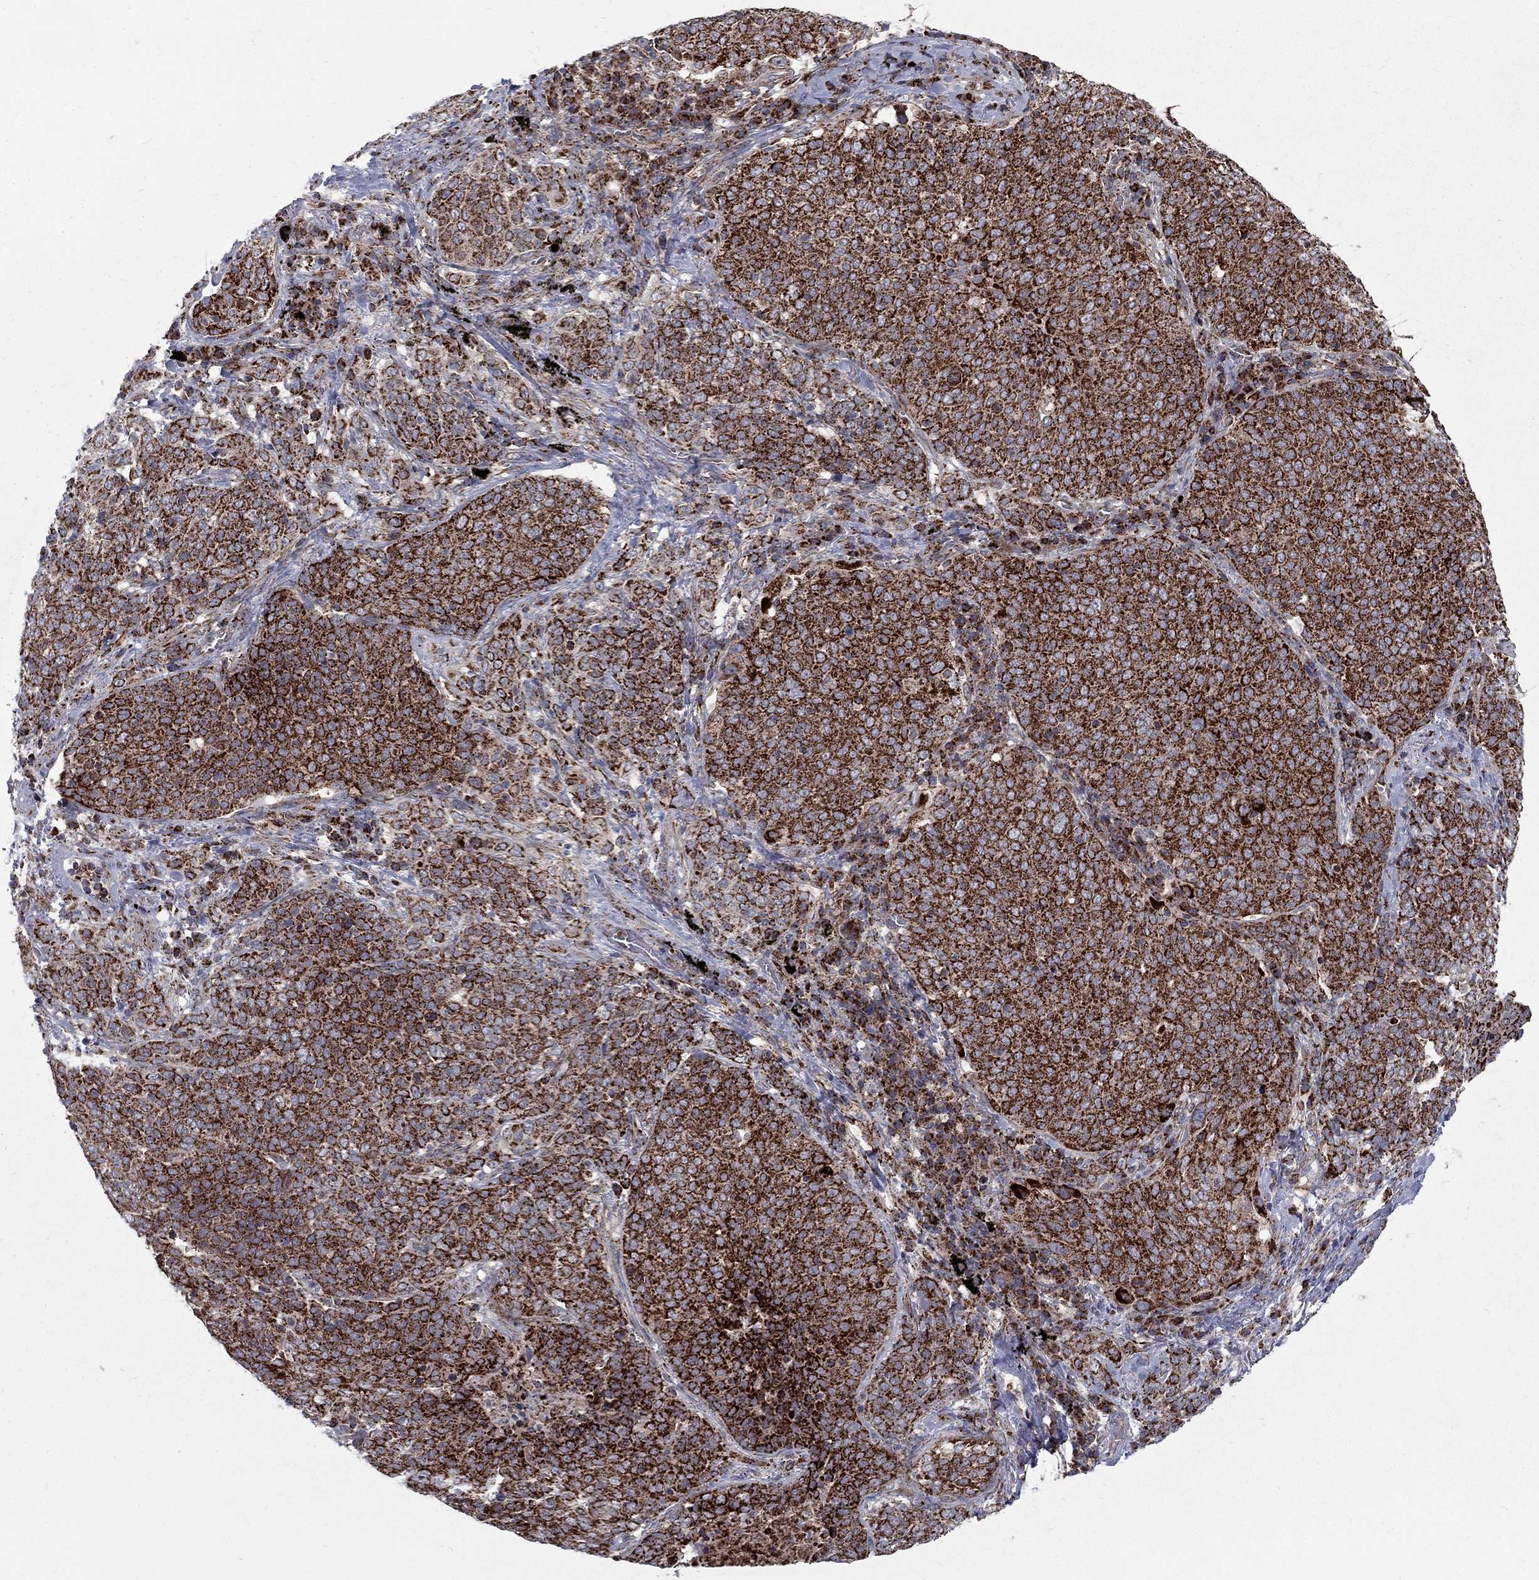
{"staining": {"intensity": "strong", "quantity": ">75%", "location": "cytoplasmic/membranous"}, "tissue": "lung cancer", "cell_type": "Tumor cells", "image_type": "cancer", "snomed": [{"axis": "morphology", "description": "Squamous cell carcinoma, NOS"}, {"axis": "topography", "description": "Lung"}], "caption": "This is an image of IHC staining of lung cancer (squamous cell carcinoma), which shows strong expression in the cytoplasmic/membranous of tumor cells.", "gene": "ALDH1B1", "patient": {"sex": "male", "age": 82}}